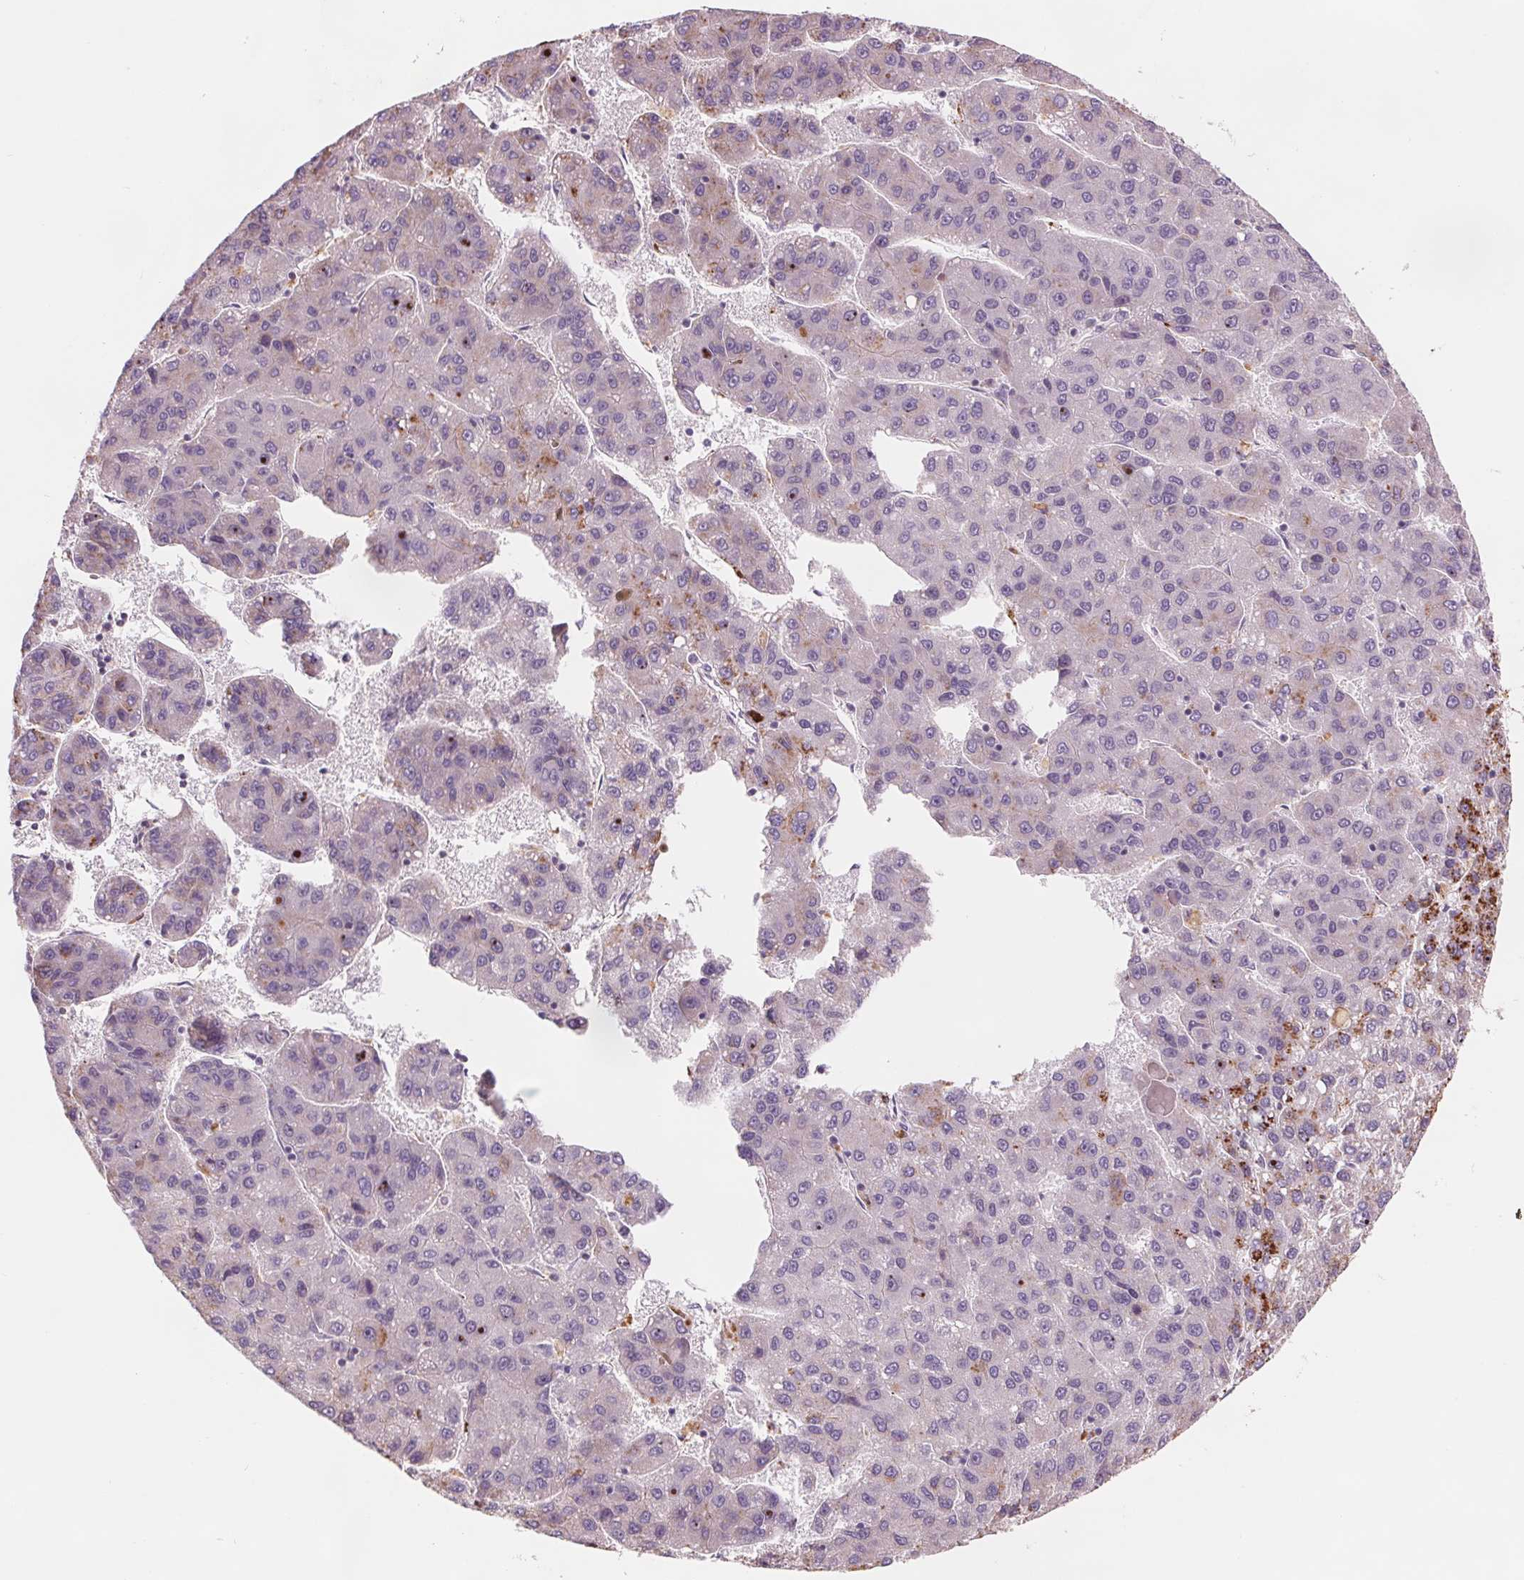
{"staining": {"intensity": "negative", "quantity": "none", "location": "none"}, "tissue": "liver cancer", "cell_type": "Tumor cells", "image_type": "cancer", "snomed": [{"axis": "morphology", "description": "Carcinoma, Hepatocellular, NOS"}, {"axis": "topography", "description": "Liver"}], "caption": "Micrograph shows no protein expression in tumor cells of liver hepatocellular carcinoma tissue.", "gene": "SAMD5", "patient": {"sex": "female", "age": 82}}